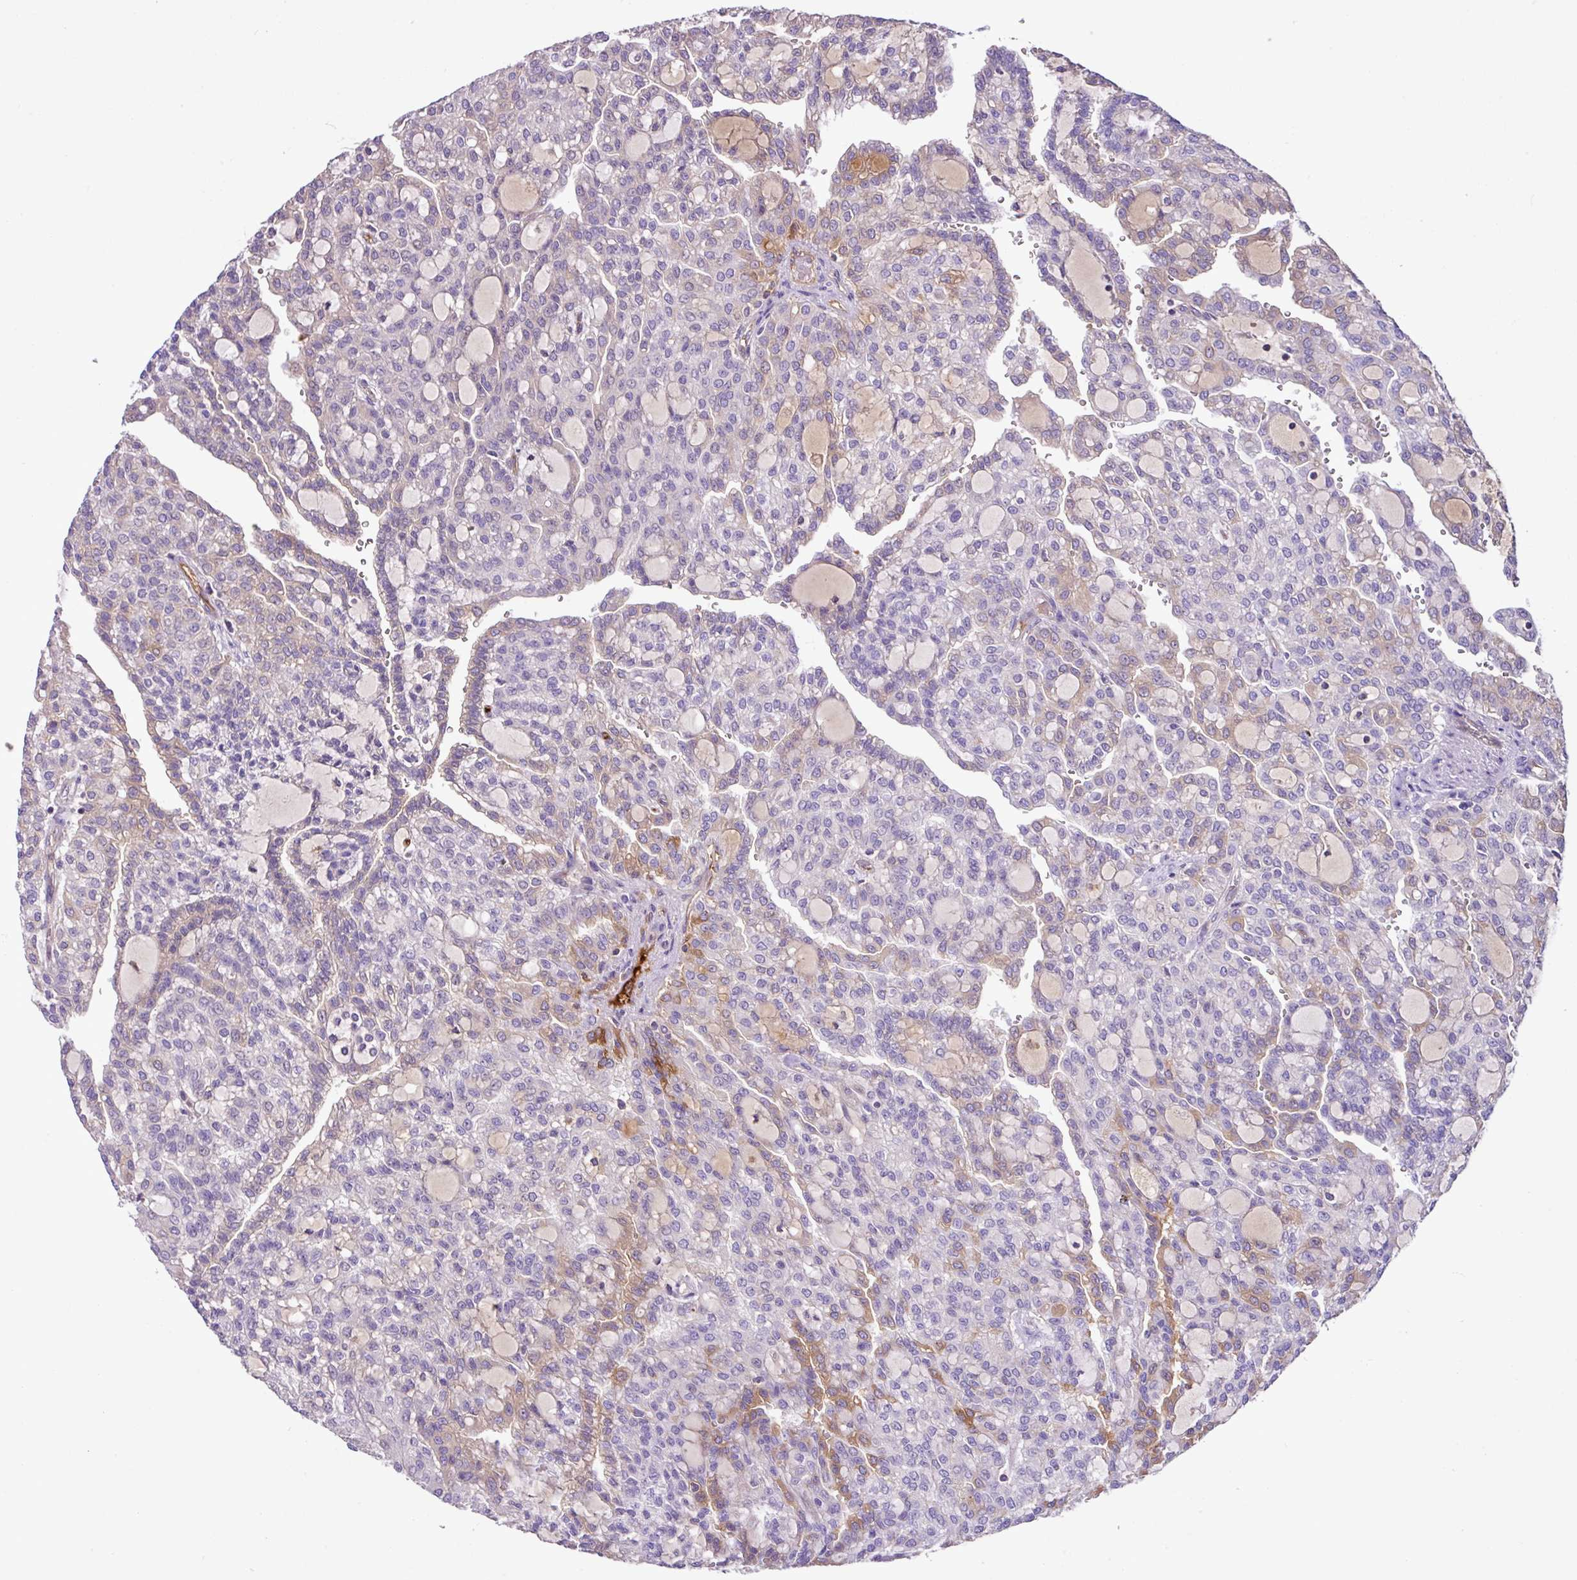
{"staining": {"intensity": "moderate", "quantity": "25%-75%", "location": "cytoplasmic/membranous"}, "tissue": "renal cancer", "cell_type": "Tumor cells", "image_type": "cancer", "snomed": [{"axis": "morphology", "description": "Adenocarcinoma, NOS"}, {"axis": "topography", "description": "Kidney"}], "caption": "This is a histology image of immunohistochemistry staining of renal cancer, which shows moderate positivity in the cytoplasmic/membranous of tumor cells.", "gene": "ZNF266", "patient": {"sex": "male", "age": 63}}